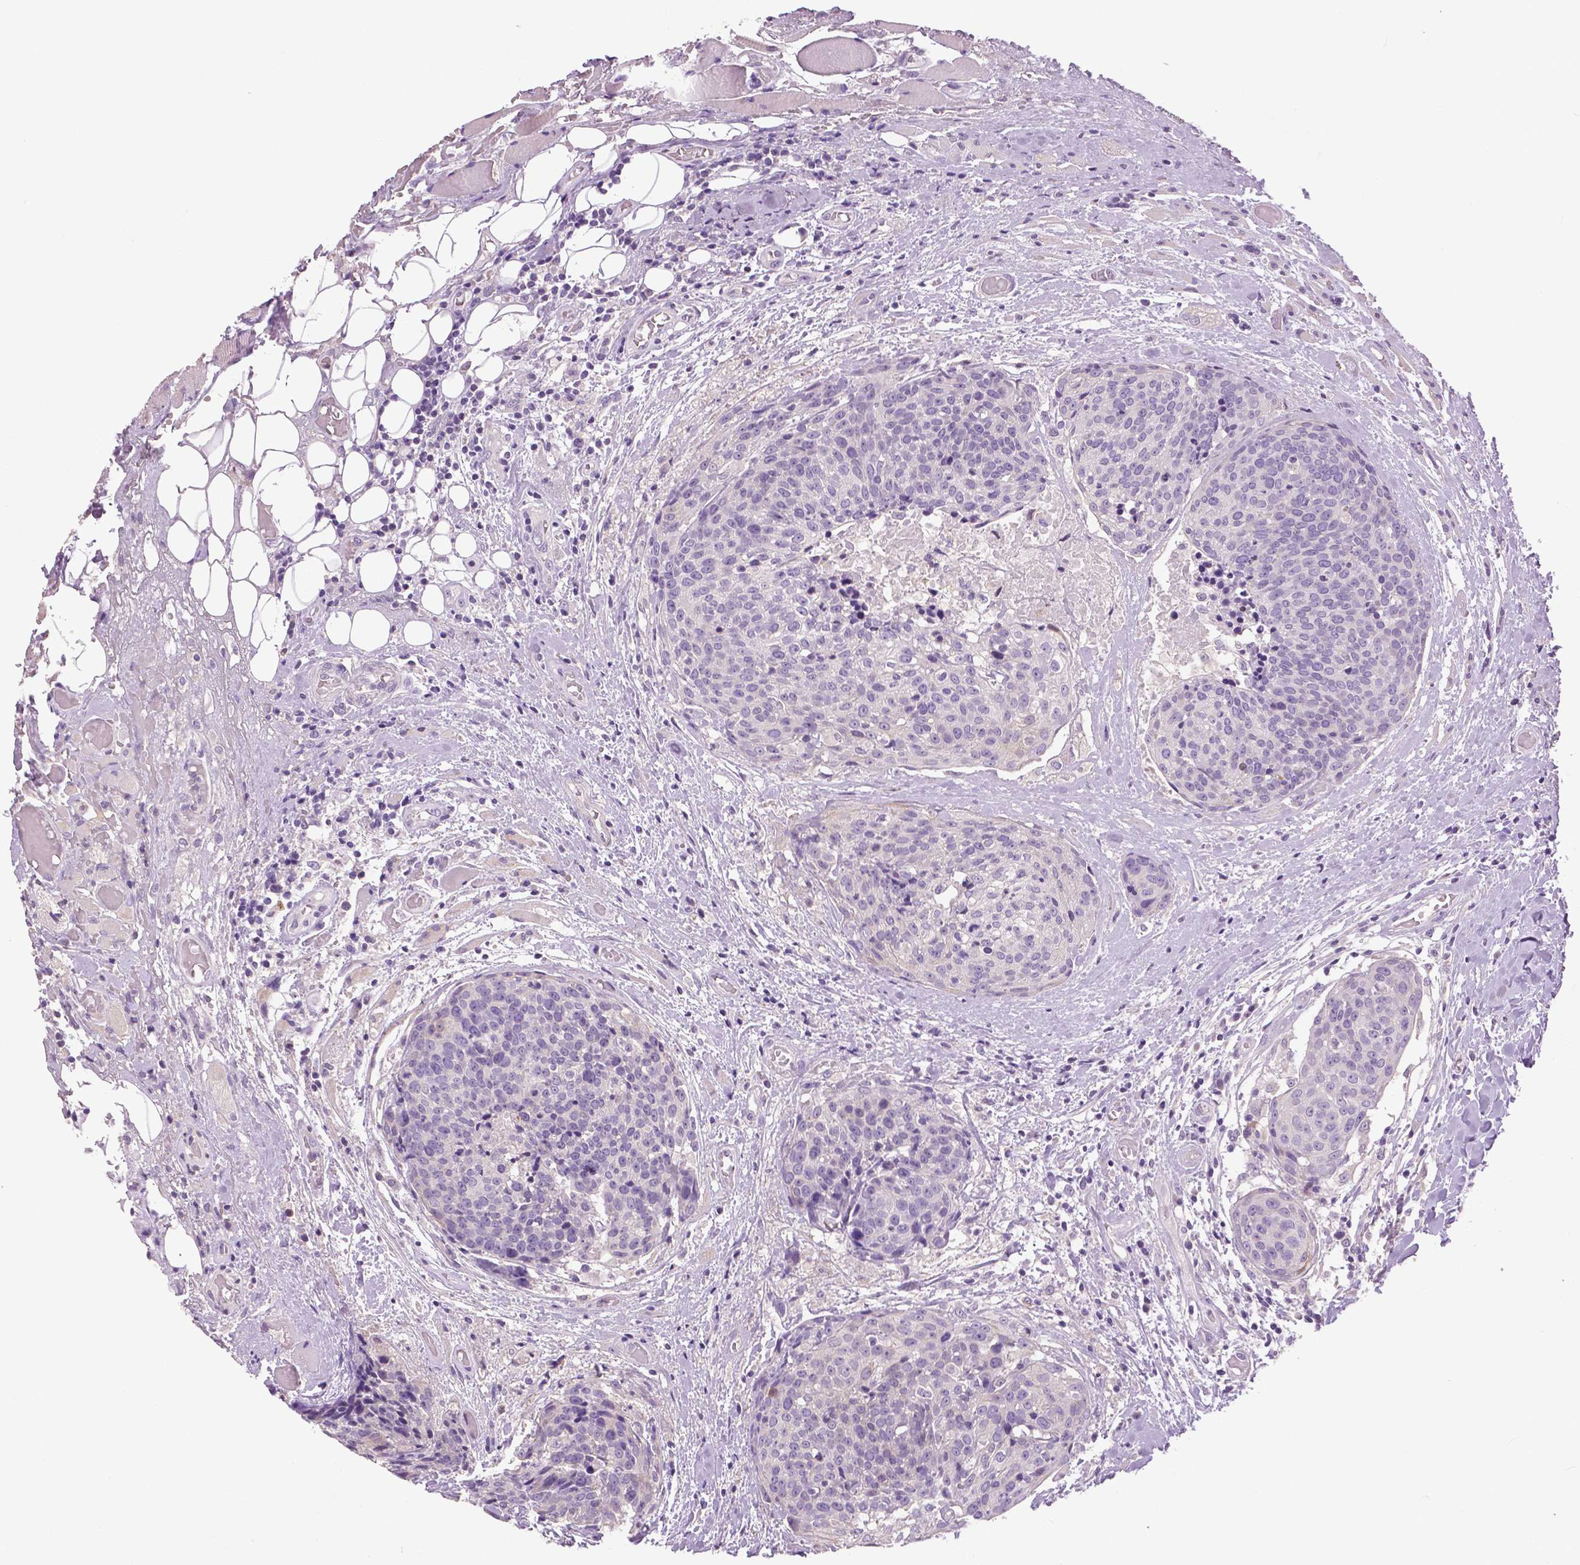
{"staining": {"intensity": "negative", "quantity": "none", "location": "none"}, "tissue": "head and neck cancer", "cell_type": "Tumor cells", "image_type": "cancer", "snomed": [{"axis": "morphology", "description": "Squamous cell carcinoma, NOS"}, {"axis": "topography", "description": "Oral tissue"}, {"axis": "topography", "description": "Head-Neck"}], "caption": "This is an immunohistochemistry photomicrograph of head and neck cancer (squamous cell carcinoma). There is no positivity in tumor cells.", "gene": "DNAH12", "patient": {"sex": "male", "age": 64}}